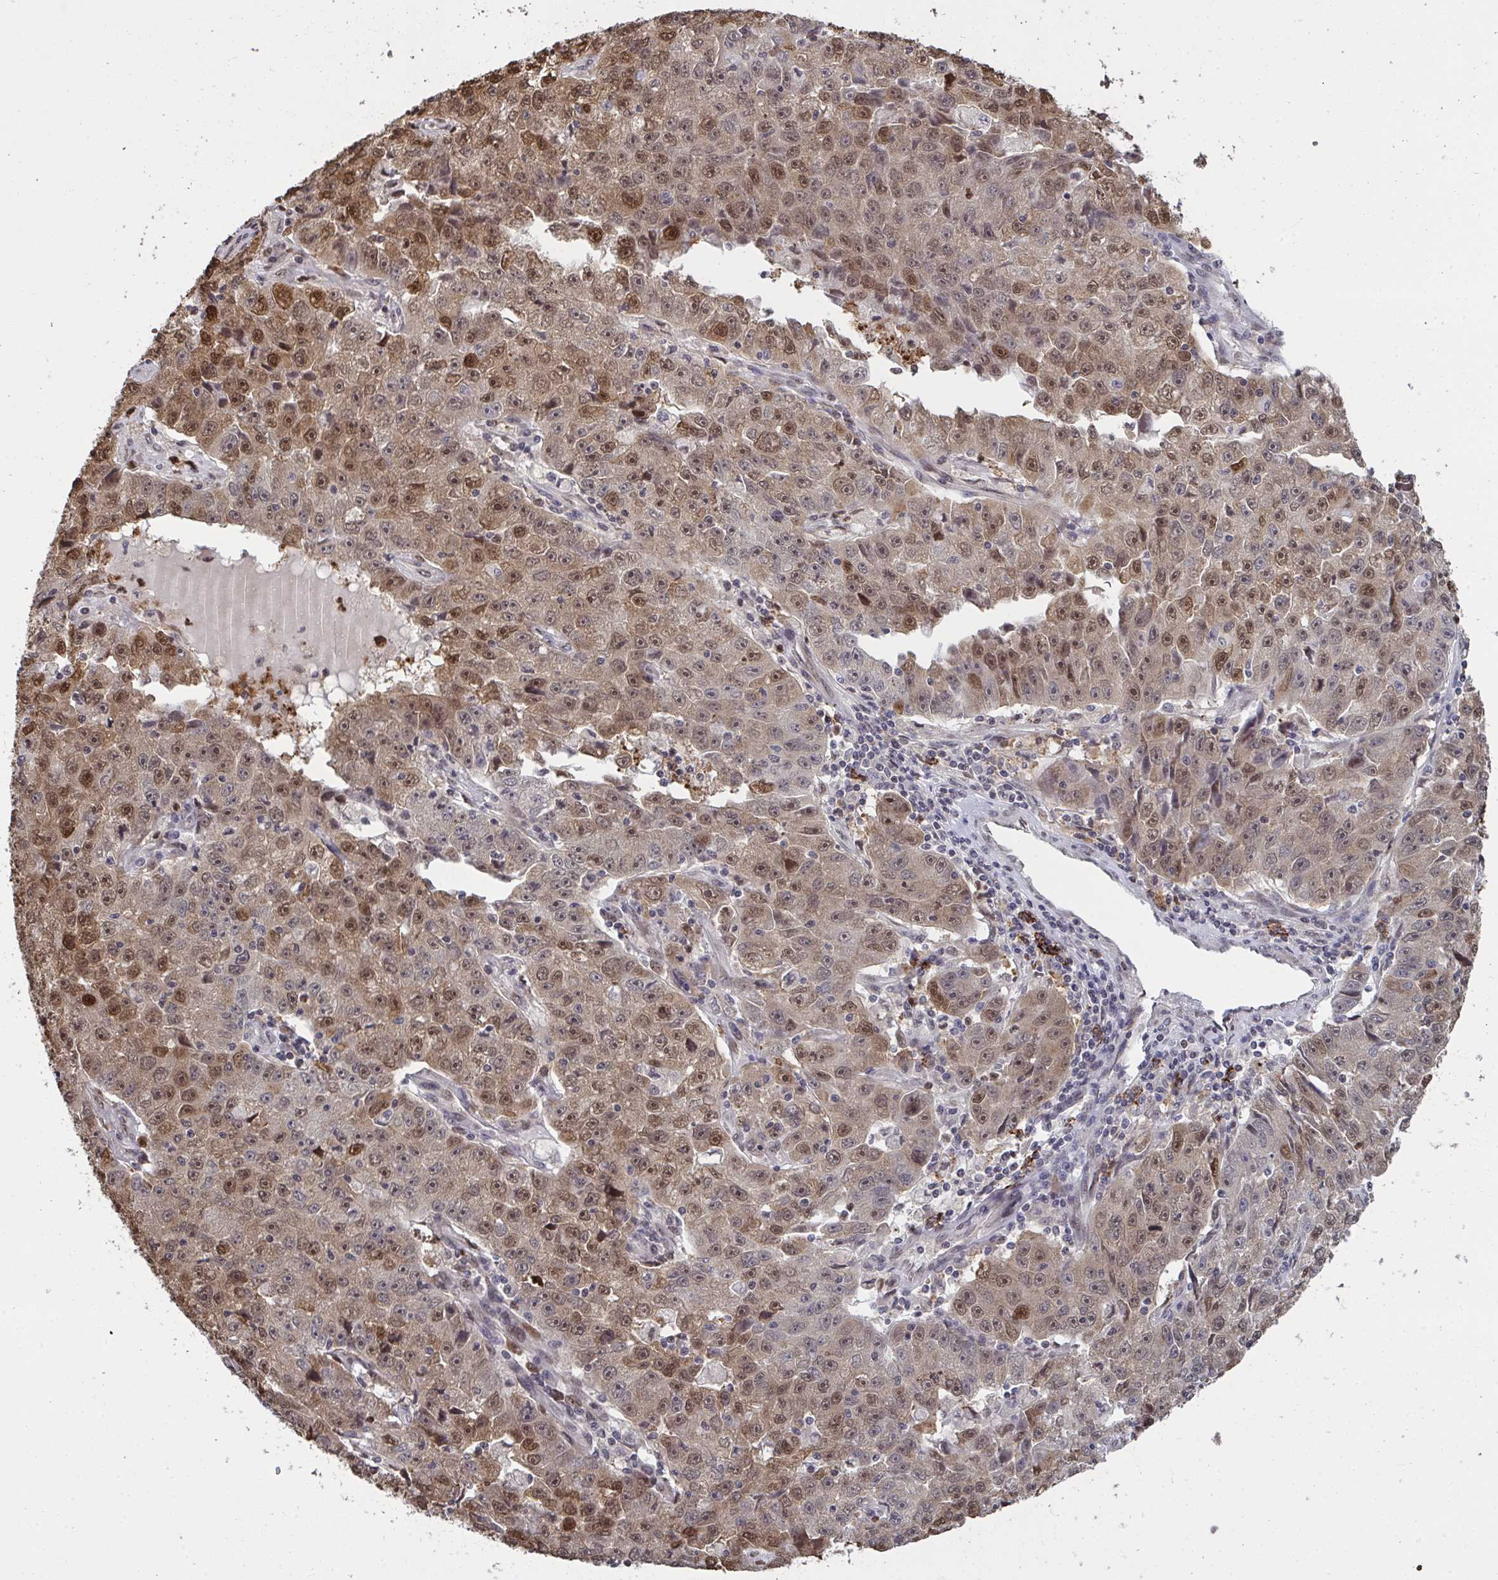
{"staining": {"intensity": "moderate", "quantity": ">75%", "location": "nuclear"}, "tissue": "lung cancer", "cell_type": "Tumor cells", "image_type": "cancer", "snomed": [{"axis": "morphology", "description": "Normal morphology"}, {"axis": "morphology", "description": "Adenocarcinoma, NOS"}, {"axis": "topography", "description": "Lymph node"}, {"axis": "topography", "description": "Lung"}], "caption": "Human lung adenocarcinoma stained with a brown dye shows moderate nuclear positive expression in approximately >75% of tumor cells.", "gene": "UXT", "patient": {"sex": "female", "age": 57}}